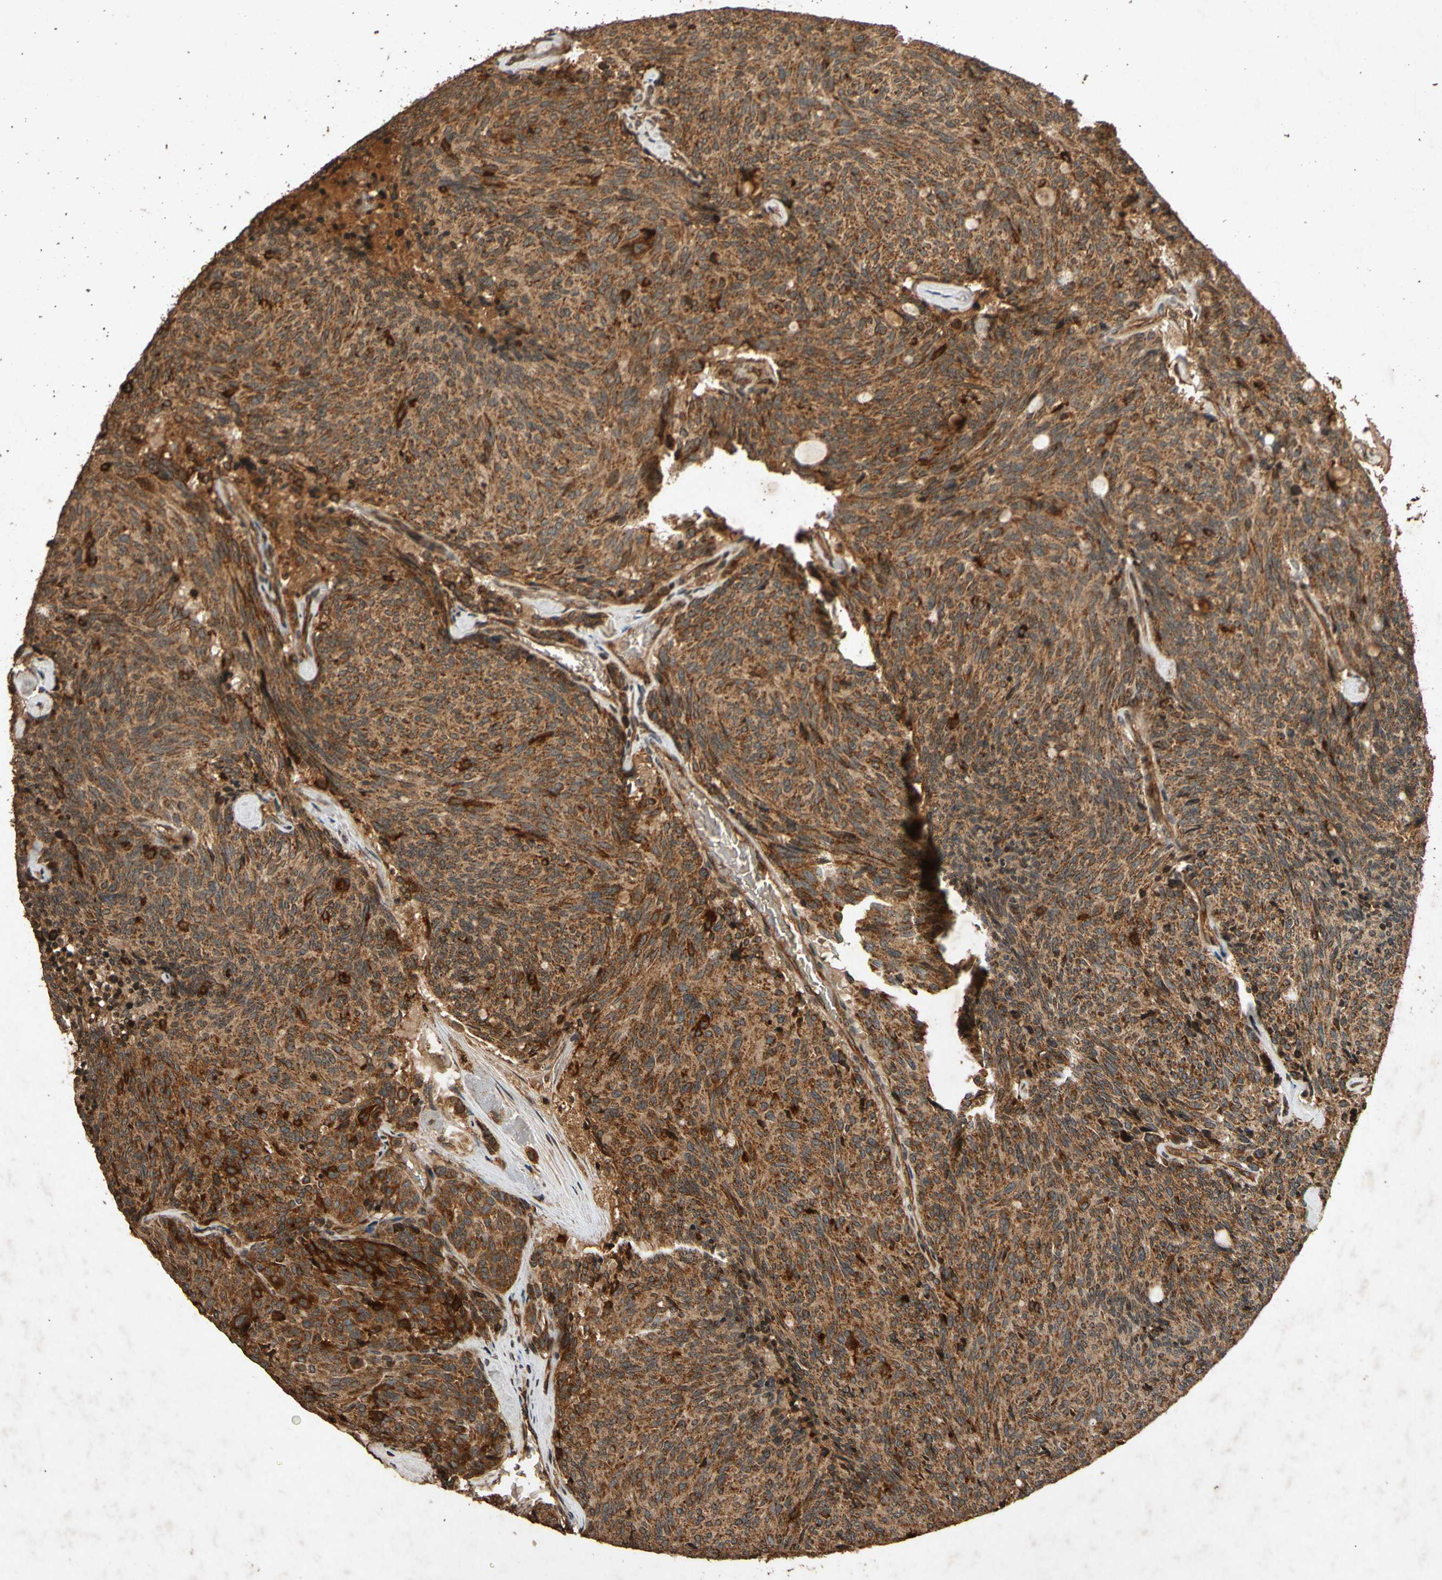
{"staining": {"intensity": "strong", "quantity": ">75%", "location": "cytoplasmic/membranous"}, "tissue": "carcinoid", "cell_type": "Tumor cells", "image_type": "cancer", "snomed": [{"axis": "morphology", "description": "Carcinoid, malignant, NOS"}, {"axis": "topography", "description": "Pancreas"}], "caption": "Strong cytoplasmic/membranous protein staining is appreciated in approximately >75% of tumor cells in carcinoid.", "gene": "TXN2", "patient": {"sex": "female", "age": 54}}